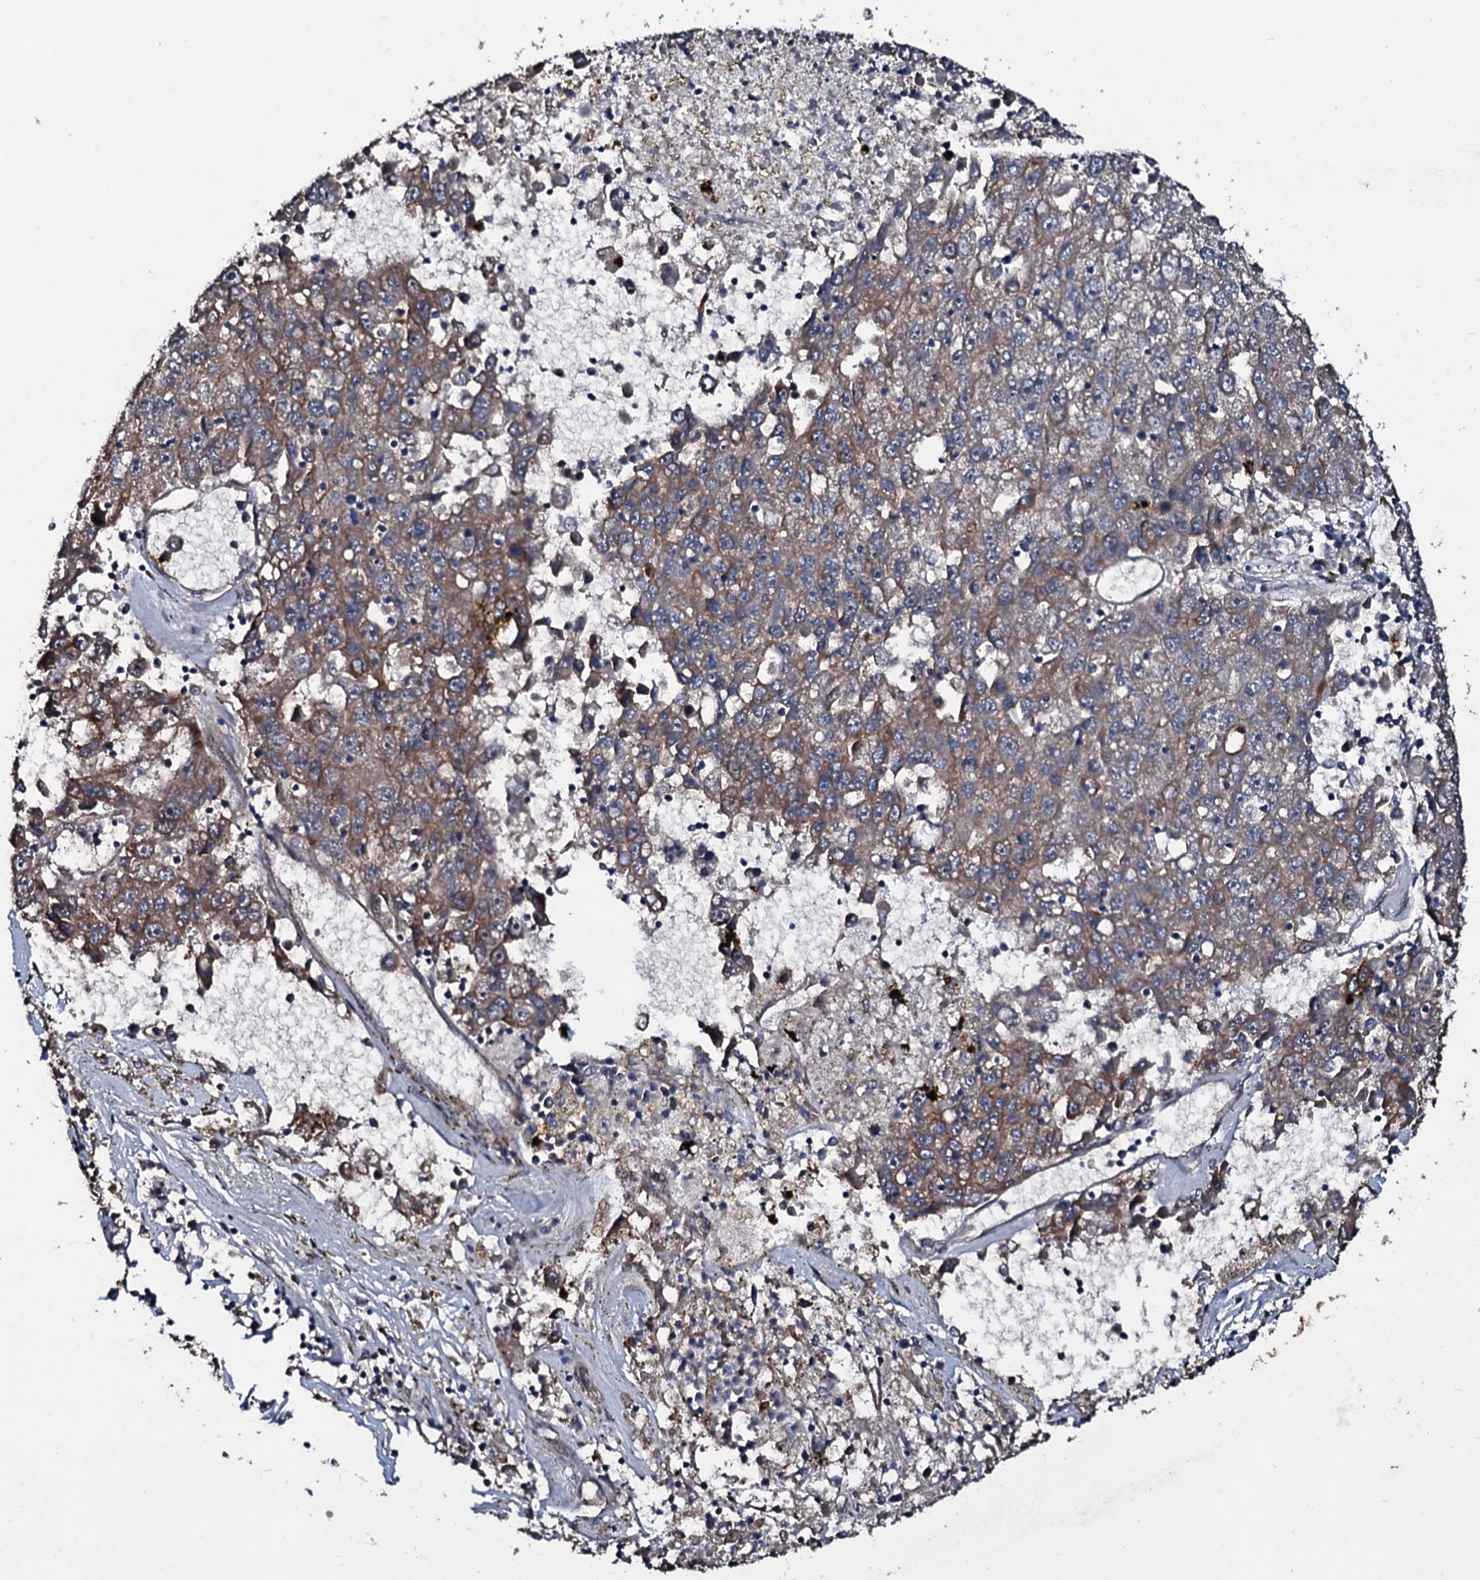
{"staining": {"intensity": "moderate", "quantity": "25%-75%", "location": "cytoplasmic/membranous"}, "tissue": "liver cancer", "cell_type": "Tumor cells", "image_type": "cancer", "snomed": [{"axis": "morphology", "description": "Carcinoma, Hepatocellular, NOS"}, {"axis": "topography", "description": "Liver"}], "caption": "This is a micrograph of immunohistochemistry (IHC) staining of liver hepatocellular carcinoma, which shows moderate staining in the cytoplasmic/membranous of tumor cells.", "gene": "DMAC2", "patient": {"sex": "male", "age": 49}}